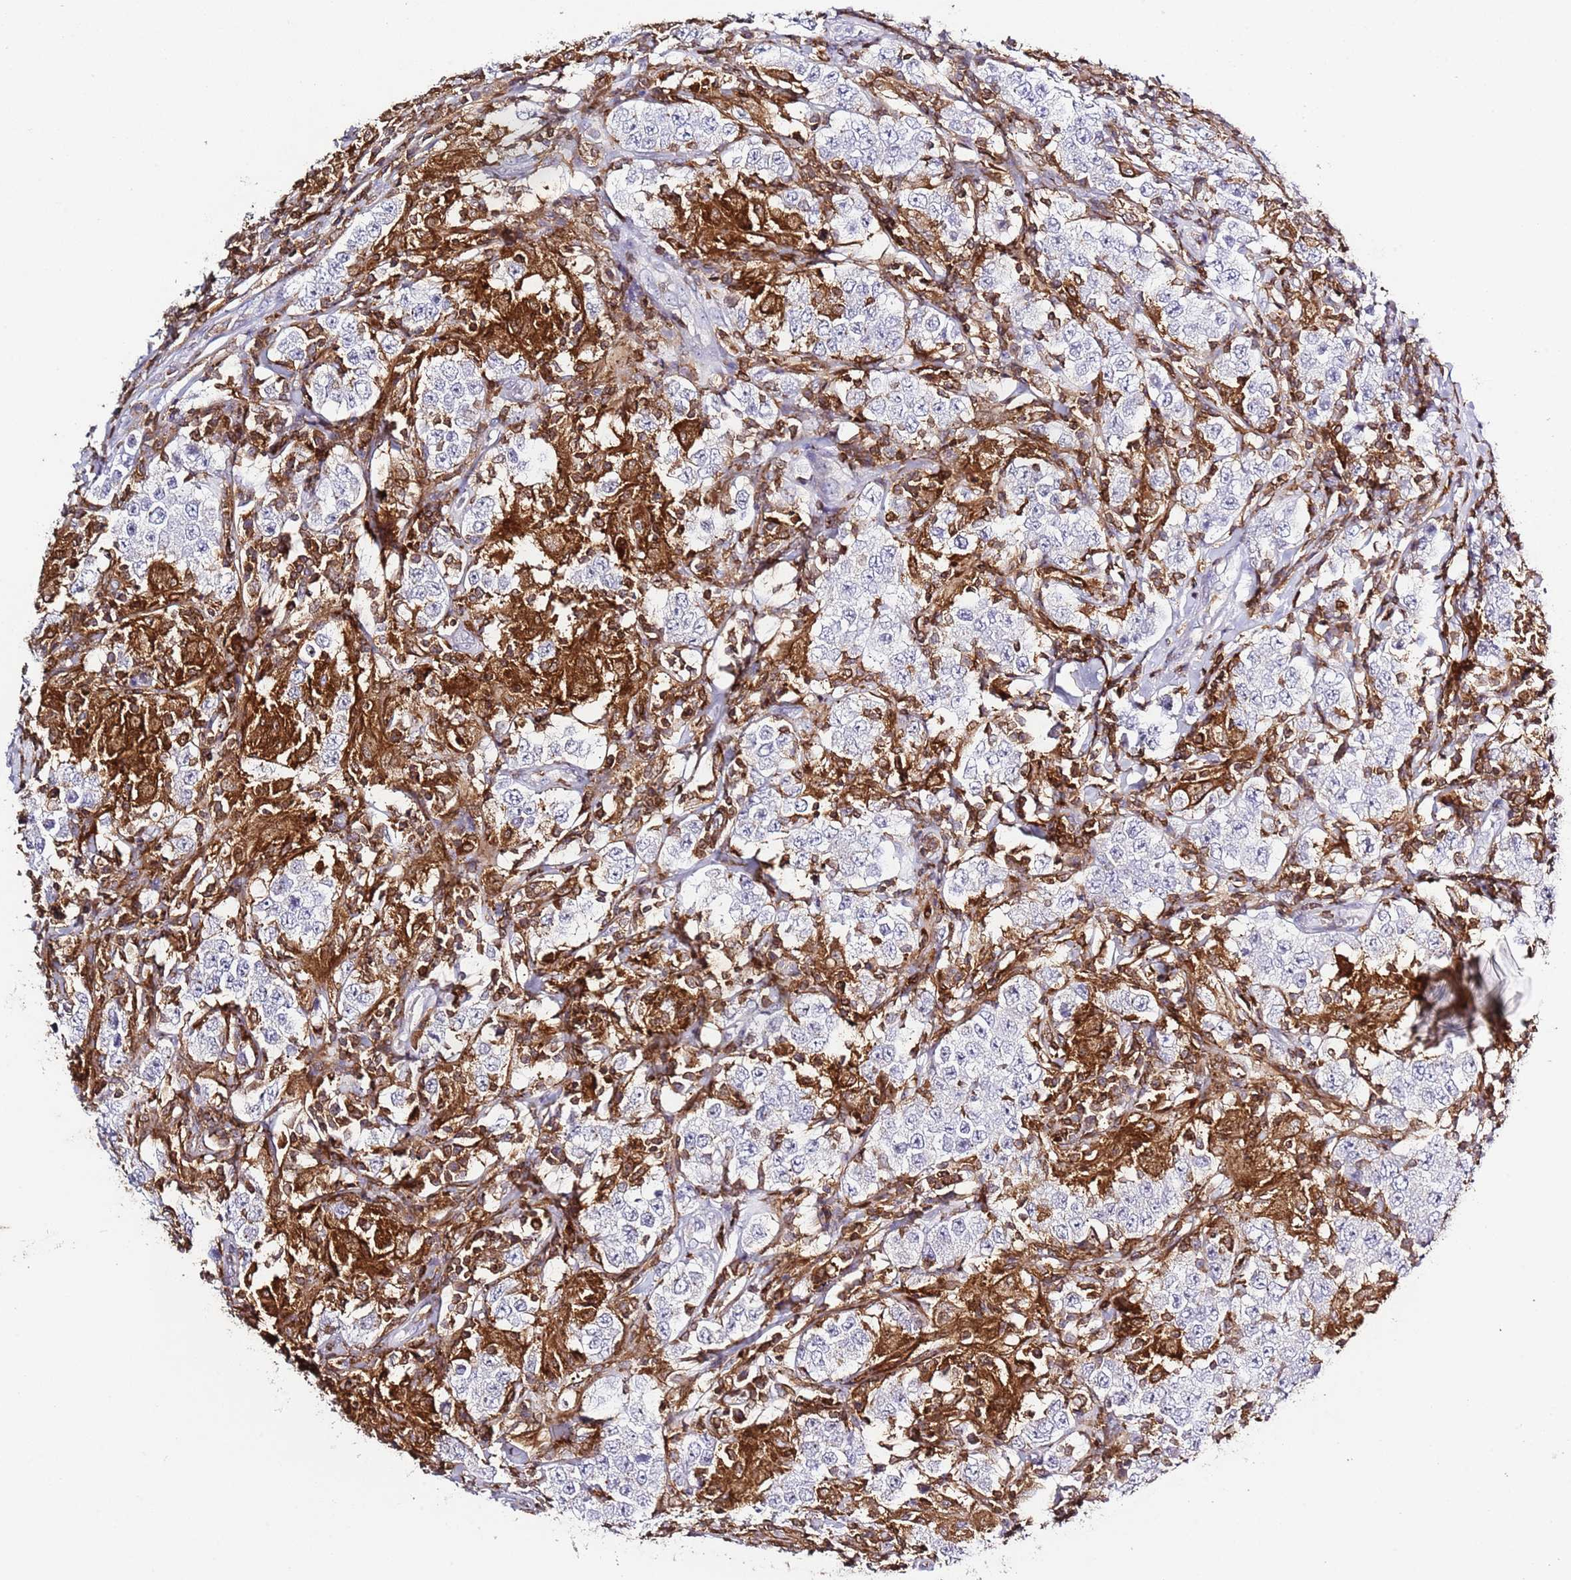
{"staining": {"intensity": "negative", "quantity": "none", "location": "none"}, "tissue": "testis cancer", "cell_type": "Tumor cells", "image_type": "cancer", "snomed": [{"axis": "morphology", "description": "Seminoma, NOS"}, {"axis": "morphology", "description": "Carcinoma, Embryonal, NOS"}, {"axis": "topography", "description": "Testis"}], "caption": "Tumor cells show no significant protein expression in testis cancer (seminoma).", "gene": "LPXN", "patient": {"sex": "male", "age": 41}}